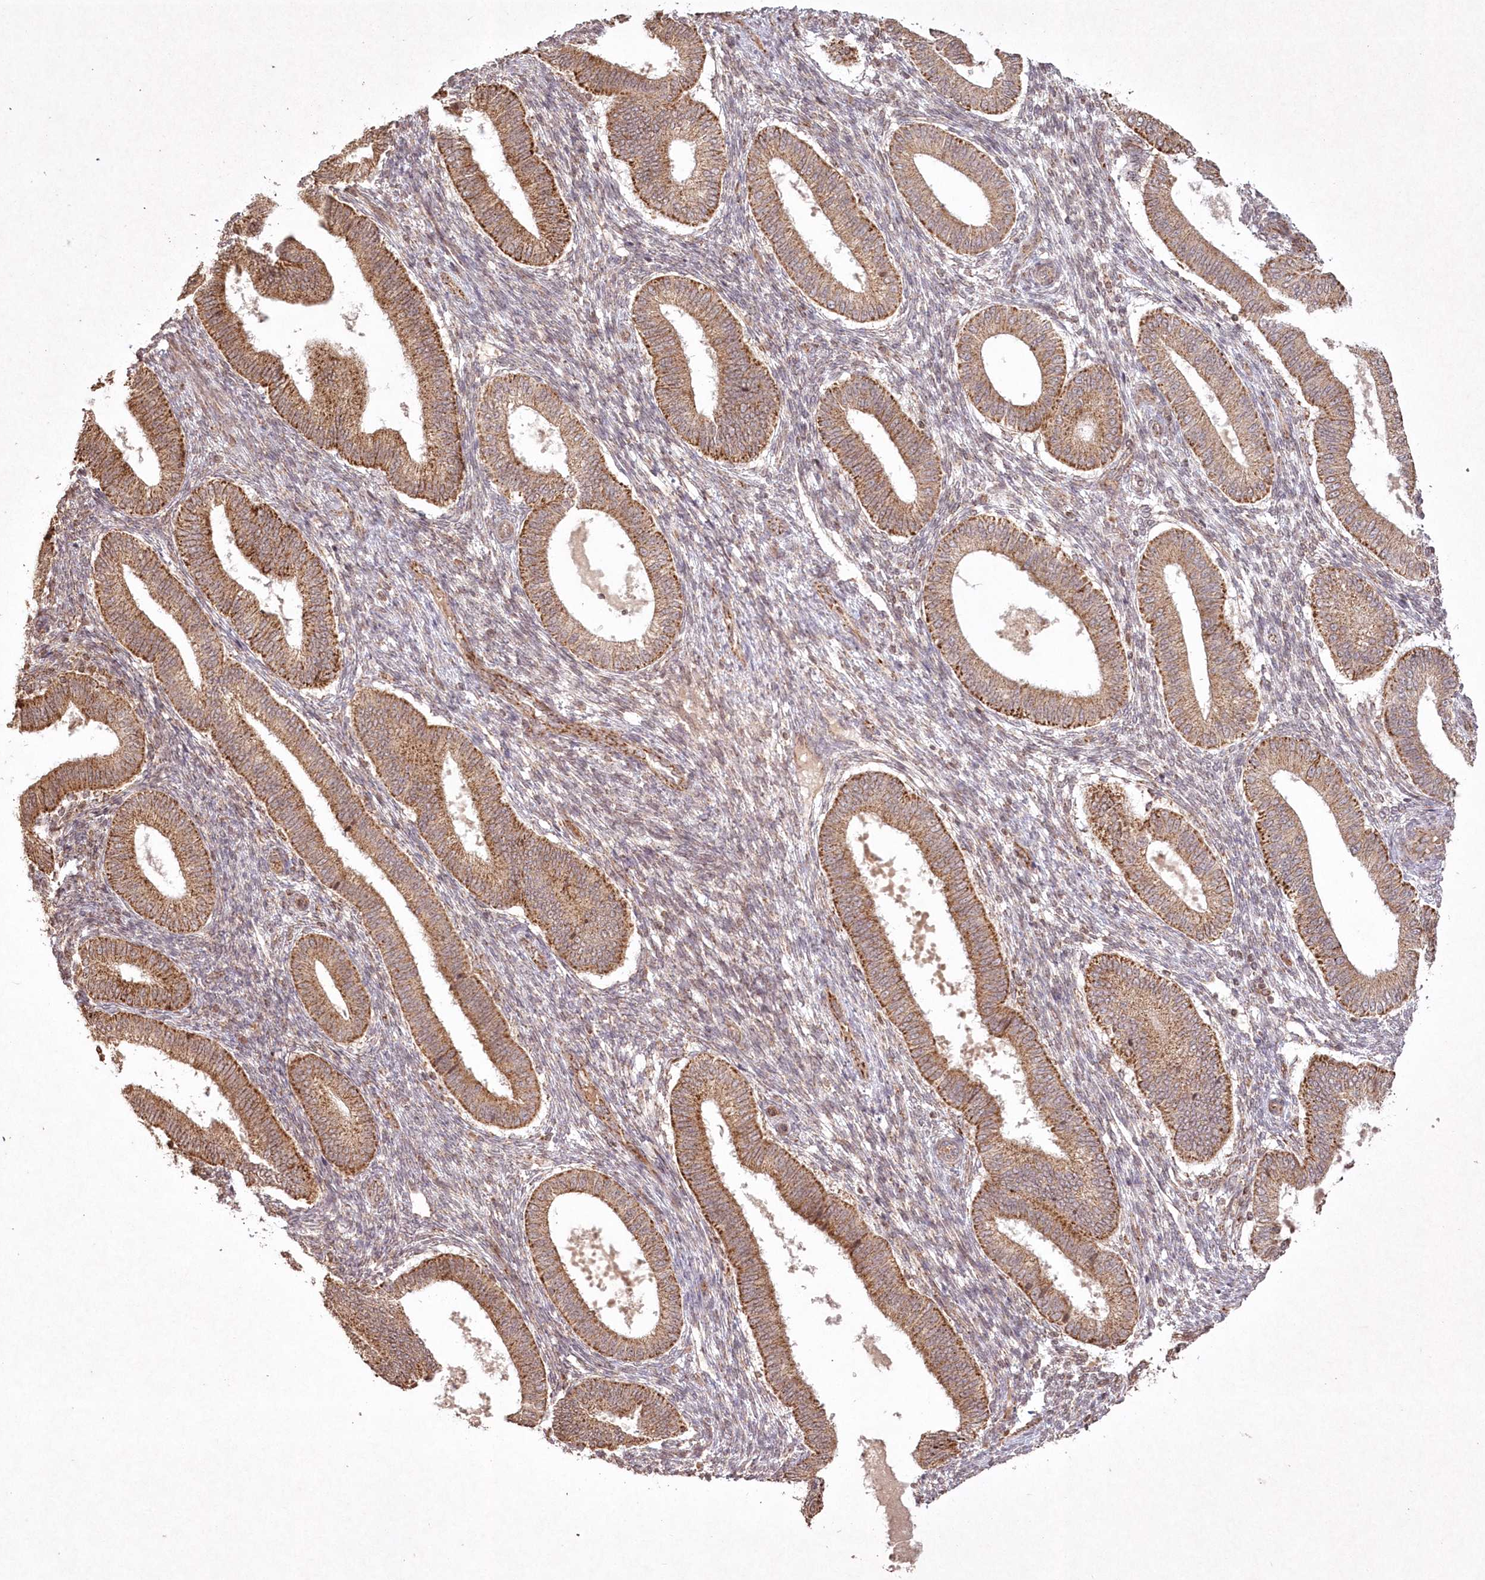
{"staining": {"intensity": "moderate", "quantity": "25%-75%", "location": "cytoplasmic/membranous"}, "tissue": "endometrium", "cell_type": "Cells in endometrial stroma", "image_type": "normal", "snomed": [{"axis": "morphology", "description": "Normal tissue, NOS"}, {"axis": "topography", "description": "Endometrium"}], "caption": "The photomicrograph displays staining of unremarkable endometrium, revealing moderate cytoplasmic/membranous protein positivity (brown color) within cells in endometrial stroma. The protein is stained brown, and the nuclei are stained in blue (DAB IHC with brightfield microscopy, high magnification).", "gene": "LRPPRC", "patient": {"sex": "female", "age": 39}}